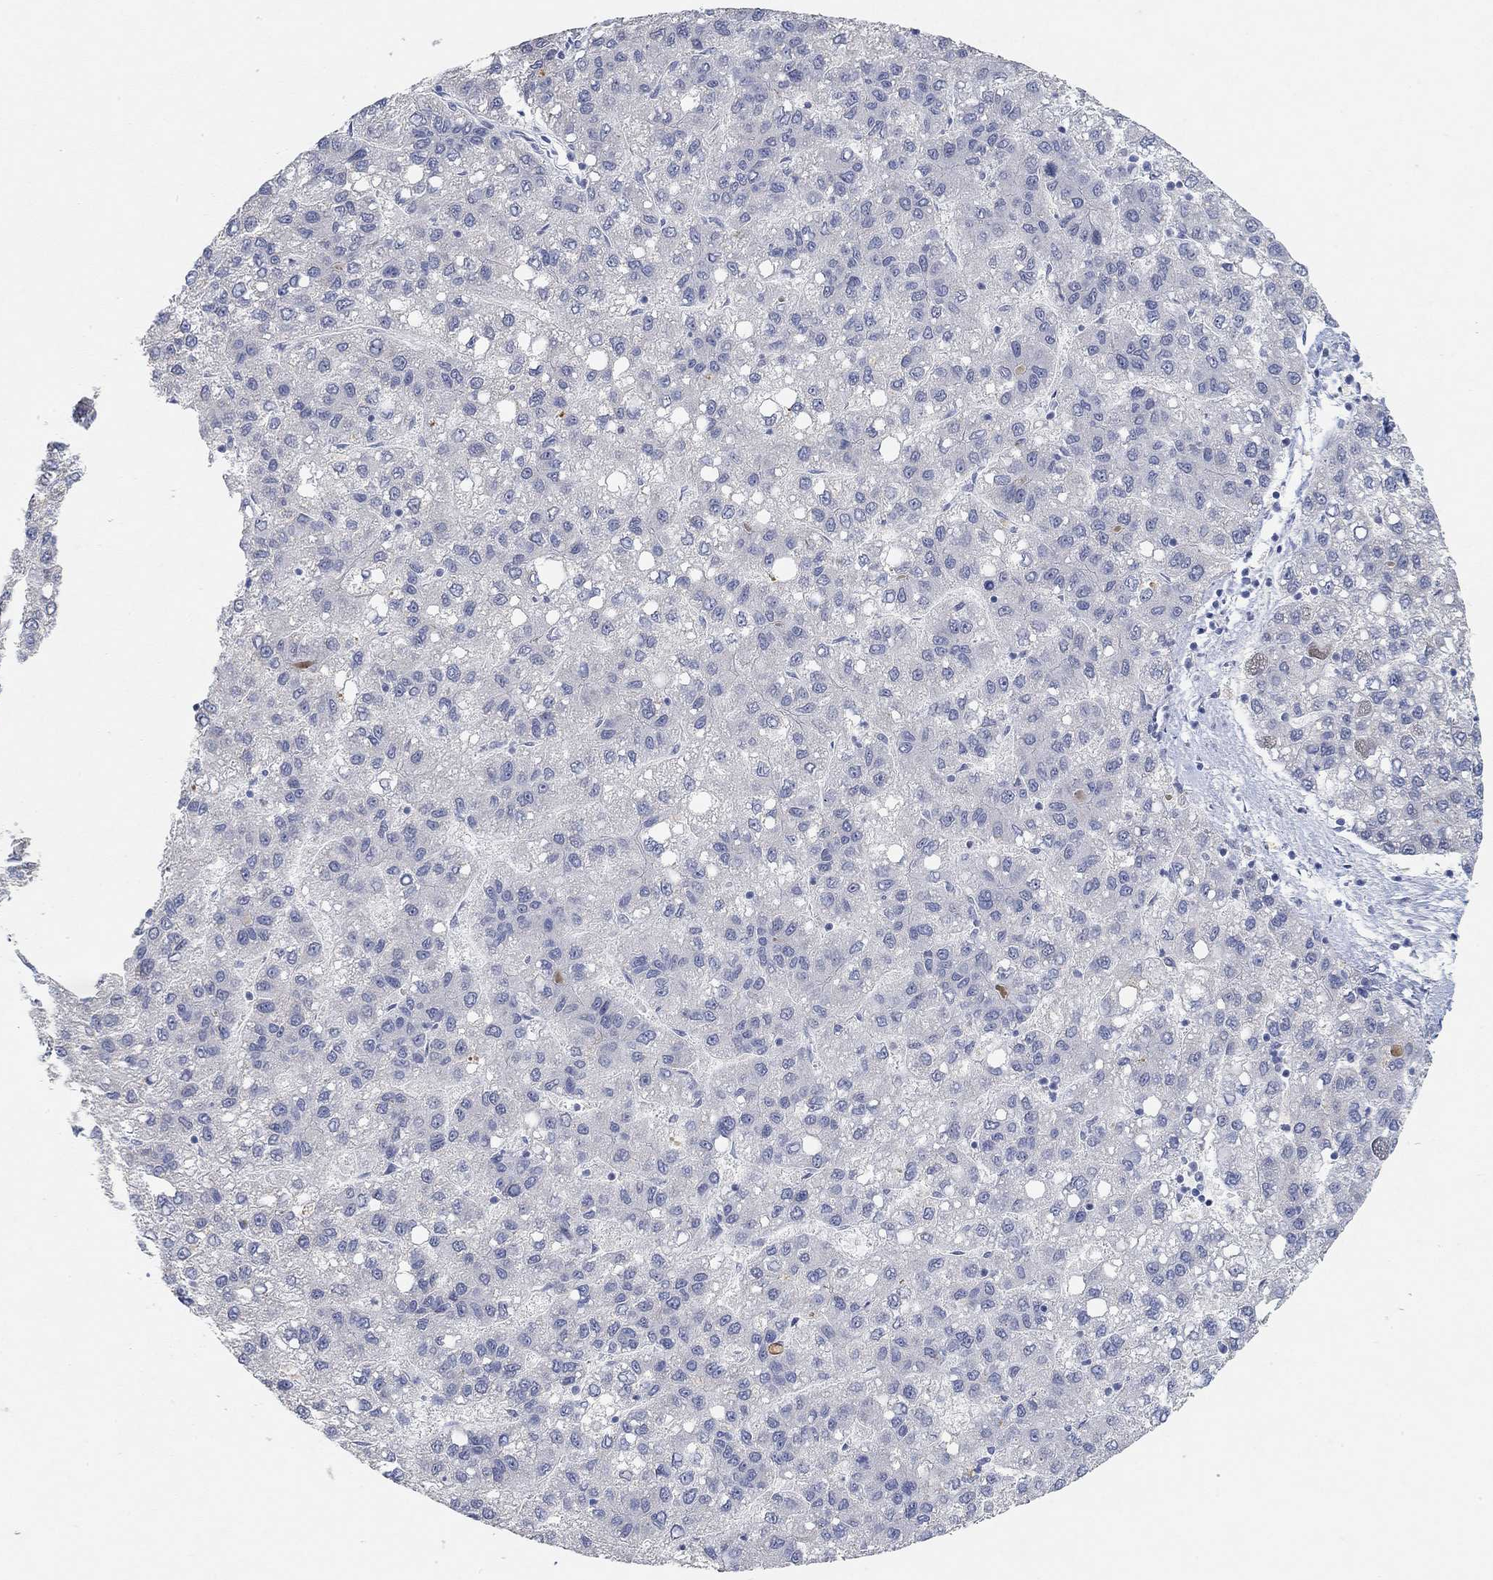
{"staining": {"intensity": "negative", "quantity": "none", "location": "none"}, "tissue": "liver cancer", "cell_type": "Tumor cells", "image_type": "cancer", "snomed": [{"axis": "morphology", "description": "Carcinoma, Hepatocellular, NOS"}, {"axis": "topography", "description": "Liver"}], "caption": "High power microscopy image of an immunohistochemistry (IHC) micrograph of hepatocellular carcinoma (liver), revealing no significant staining in tumor cells.", "gene": "VAT1L", "patient": {"sex": "female", "age": 82}}